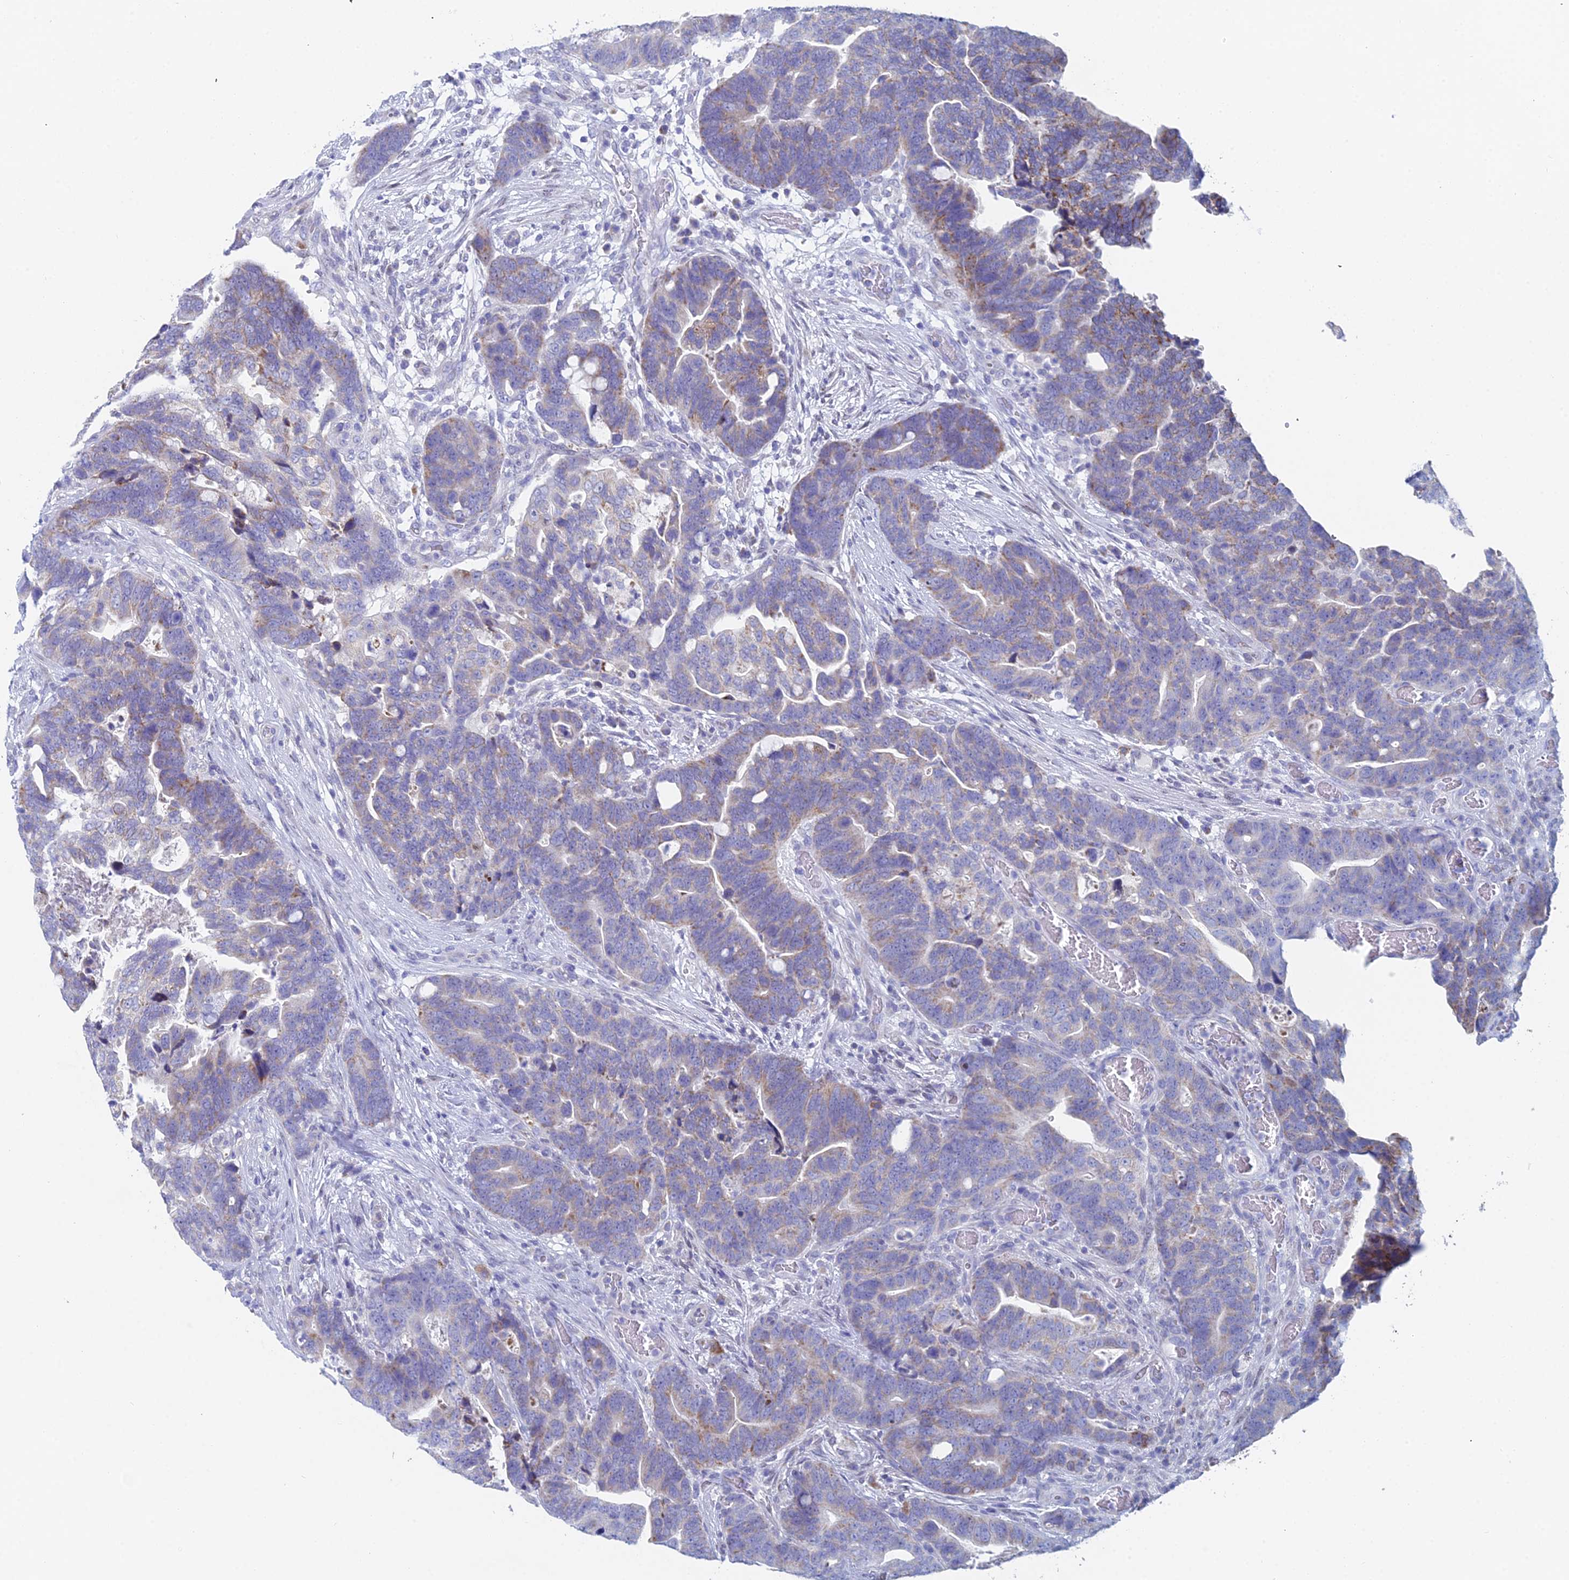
{"staining": {"intensity": "weak", "quantity": "25%-75%", "location": "cytoplasmic/membranous"}, "tissue": "colorectal cancer", "cell_type": "Tumor cells", "image_type": "cancer", "snomed": [{"axis": "morphology", "description": "Adenocarcinoma, NOS"}, {"axis": "topography", "description": "Colon"}], "caption": "Protein positivity by IHC demonstrates weak cytoplasmic/membranous expression in about 25%-75% of tumor cells in colorectal cancer (adenocarcinoma).", "gene": "ACSM1", "patient": {"sex": "female", "age": 82}}